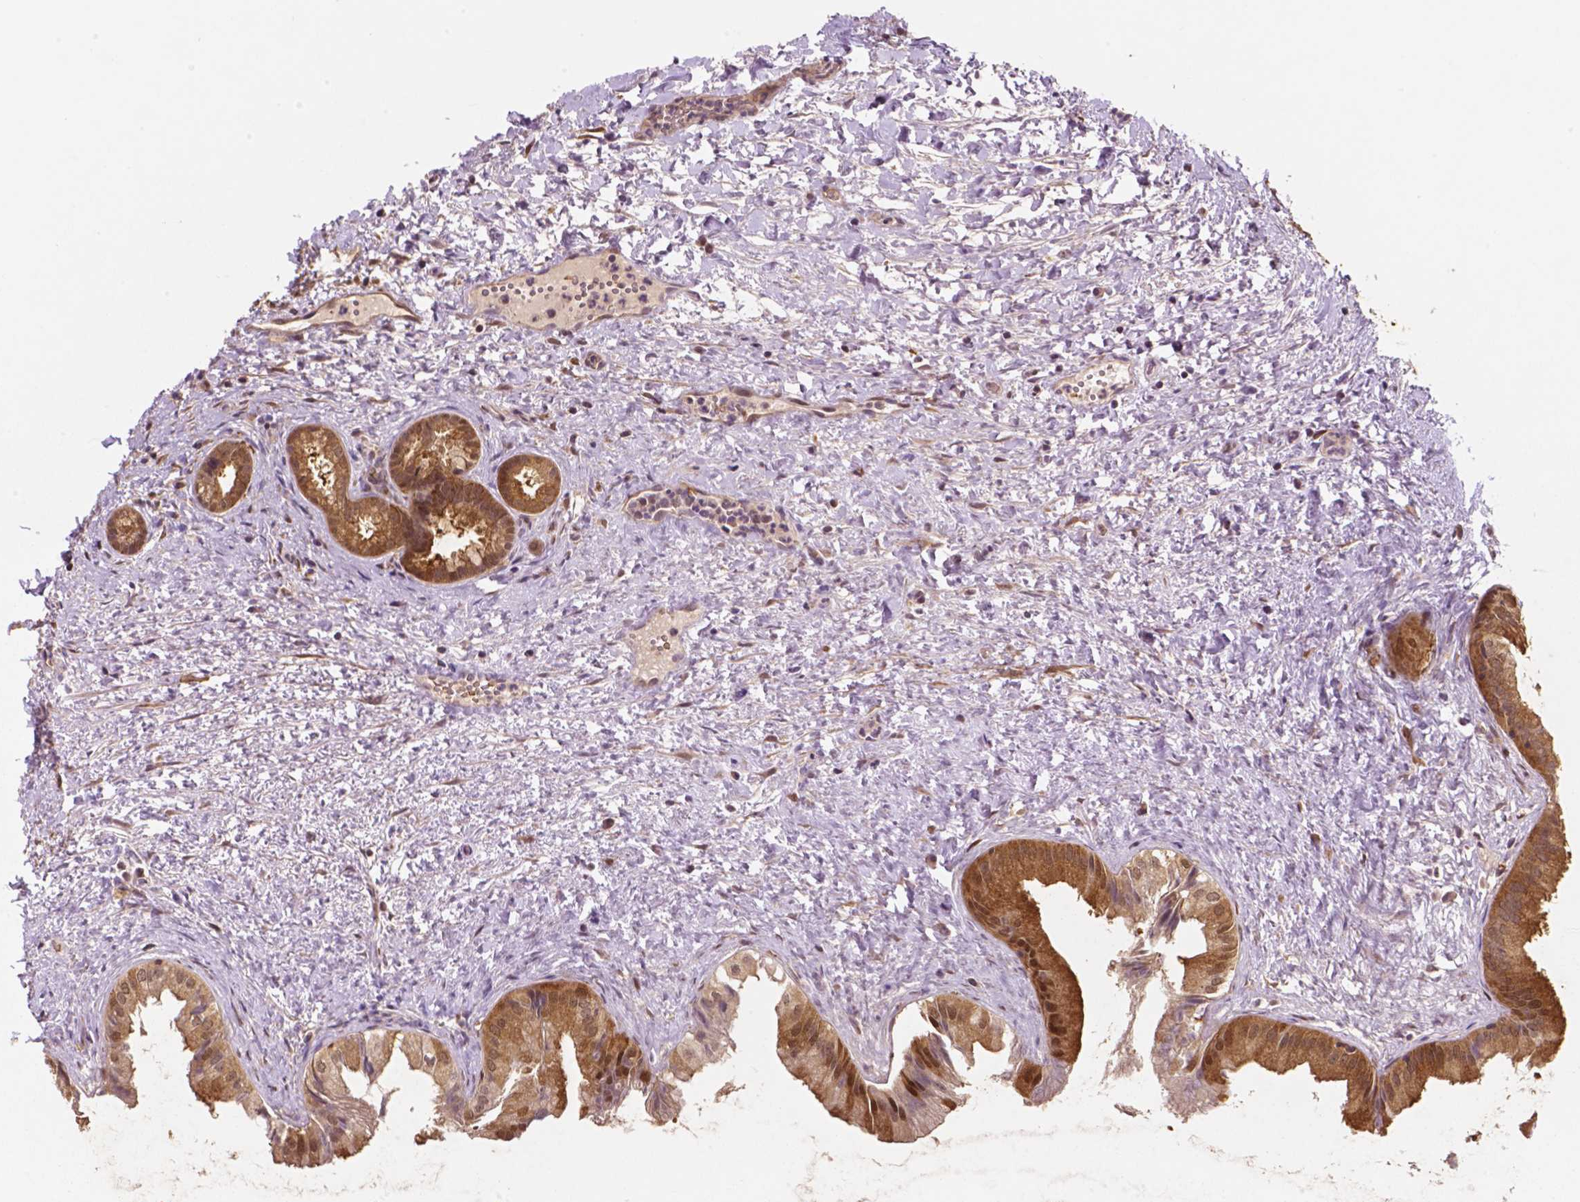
{"staining": {"intensity": "weak", "quantity": ">75%", "location": "cytoplasmic/membranous,nuclear"}, "tissue": "gallbladder", "cell_type": "Glandular cells", "image_type": "normal", "snomed": [{"axis": "morphology", "description": "Normal tissue, NOS"}, {"axis": "topography", "description": "Gallbladder"}], "caption": "Brown immunohistochemical staining in unremarkable gallbladder demonstrates weak cytoplasmic/membranous,nuclear expression in about >75% of glandular cells. Using DAB (brown) and hematoxylin (blue) stains, captured at high magnification using brightfield microscopy.", "gene": "YAP1", "patient": {"sex": "male", "age": 70}}